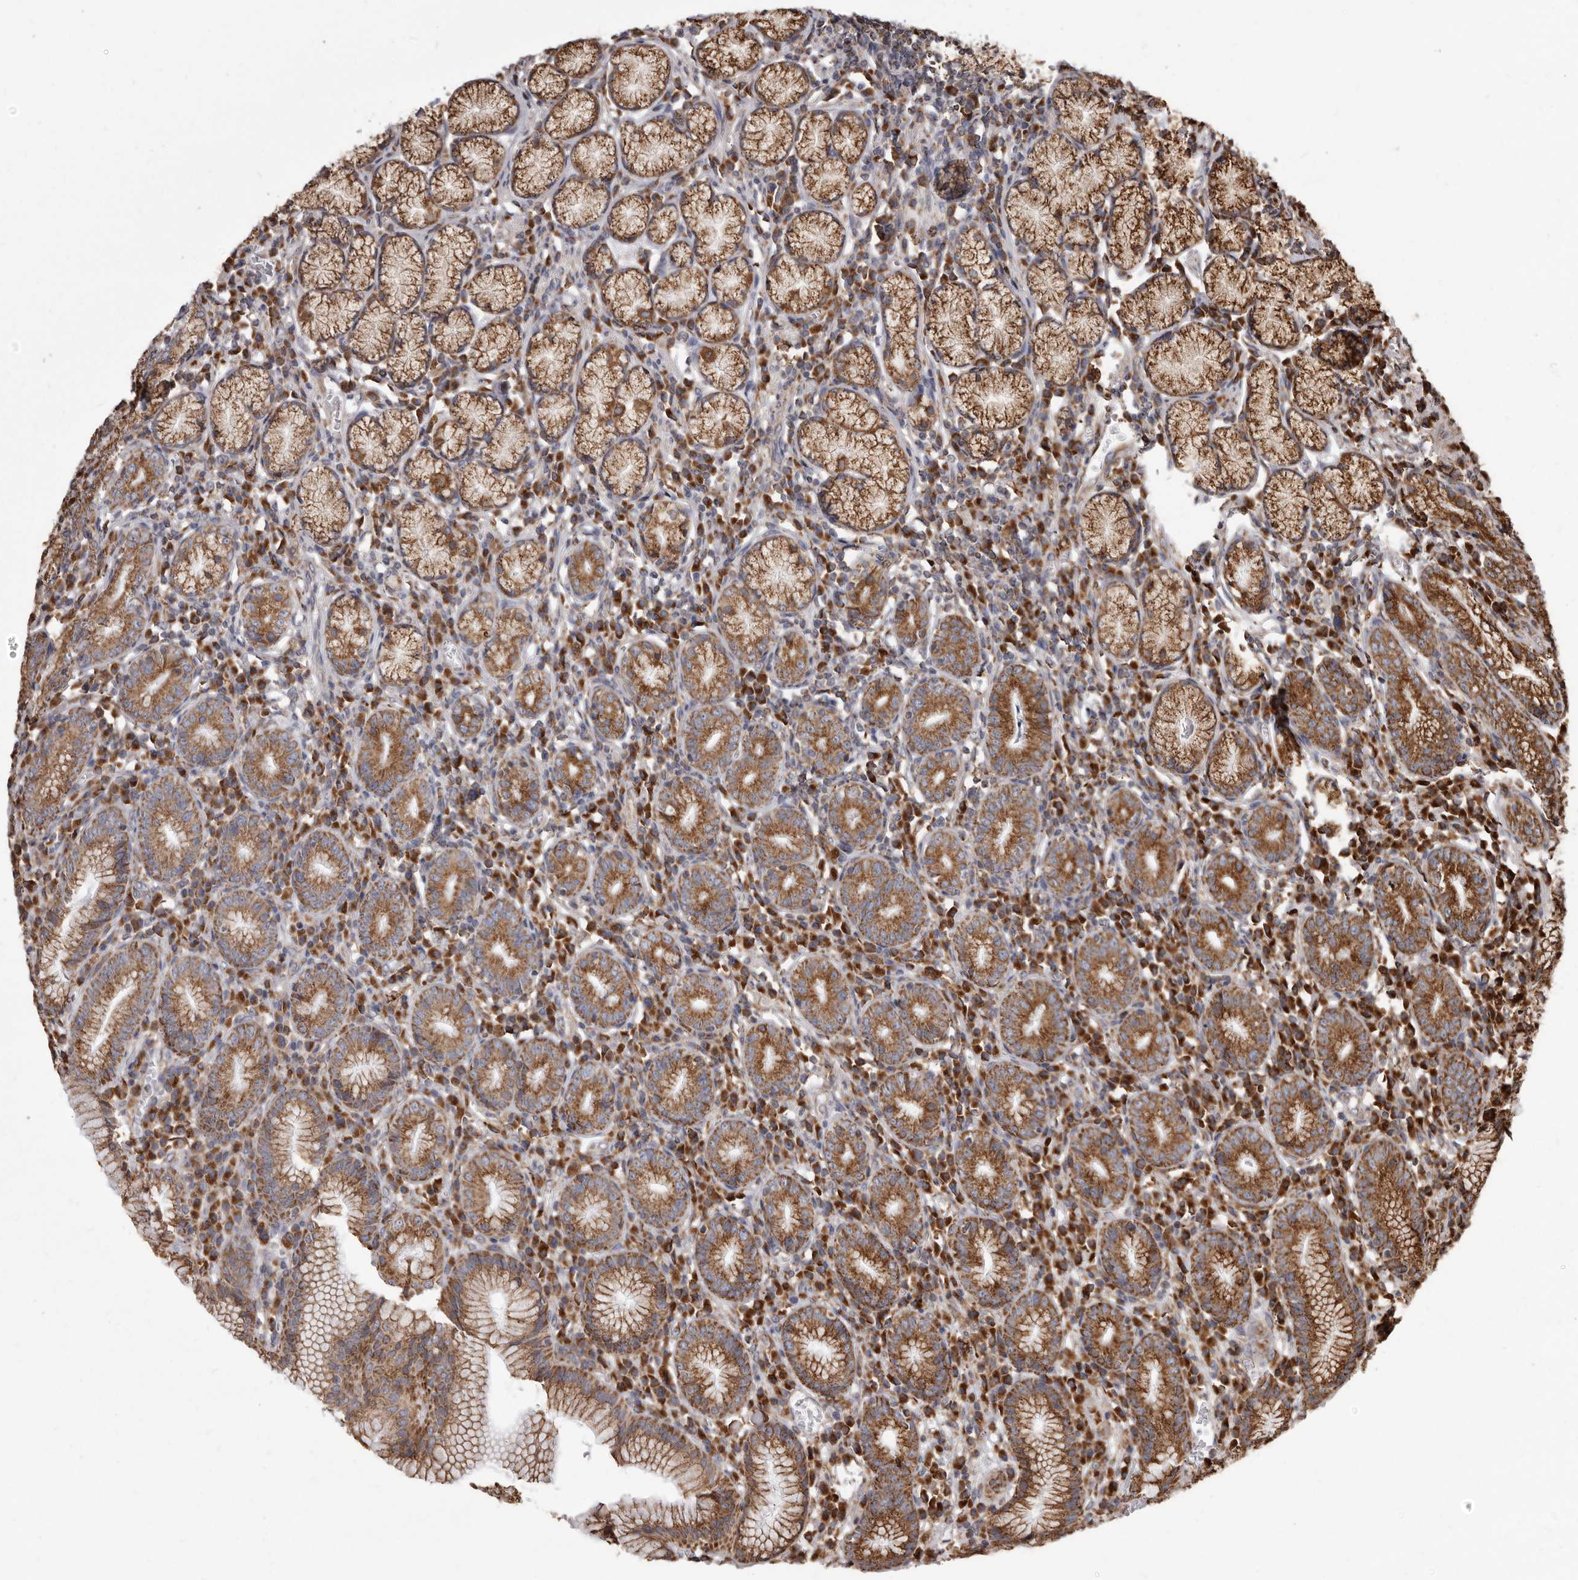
{"staining": {"intensity": "moderate", "quantity": ">75%", "location": "cytoplasmic/membranous"}, "tissue": "stomach", "cell_type": "Glandular cells", "image_type": "normal", "snomed": [{"axis": "morphology", "description": "Normal tissue, NOS"}, {"axis": "topography", "description": "Stomach"}], "caption": "This is a micrograph of immunohistochemistry (IHC) staining of normal stomach, which shows moderate staining in the cytoplasmic/membranous of glandular cells.", "gene": "CDK5RAP3", "patient": {"sex": "male", "age": 55}}